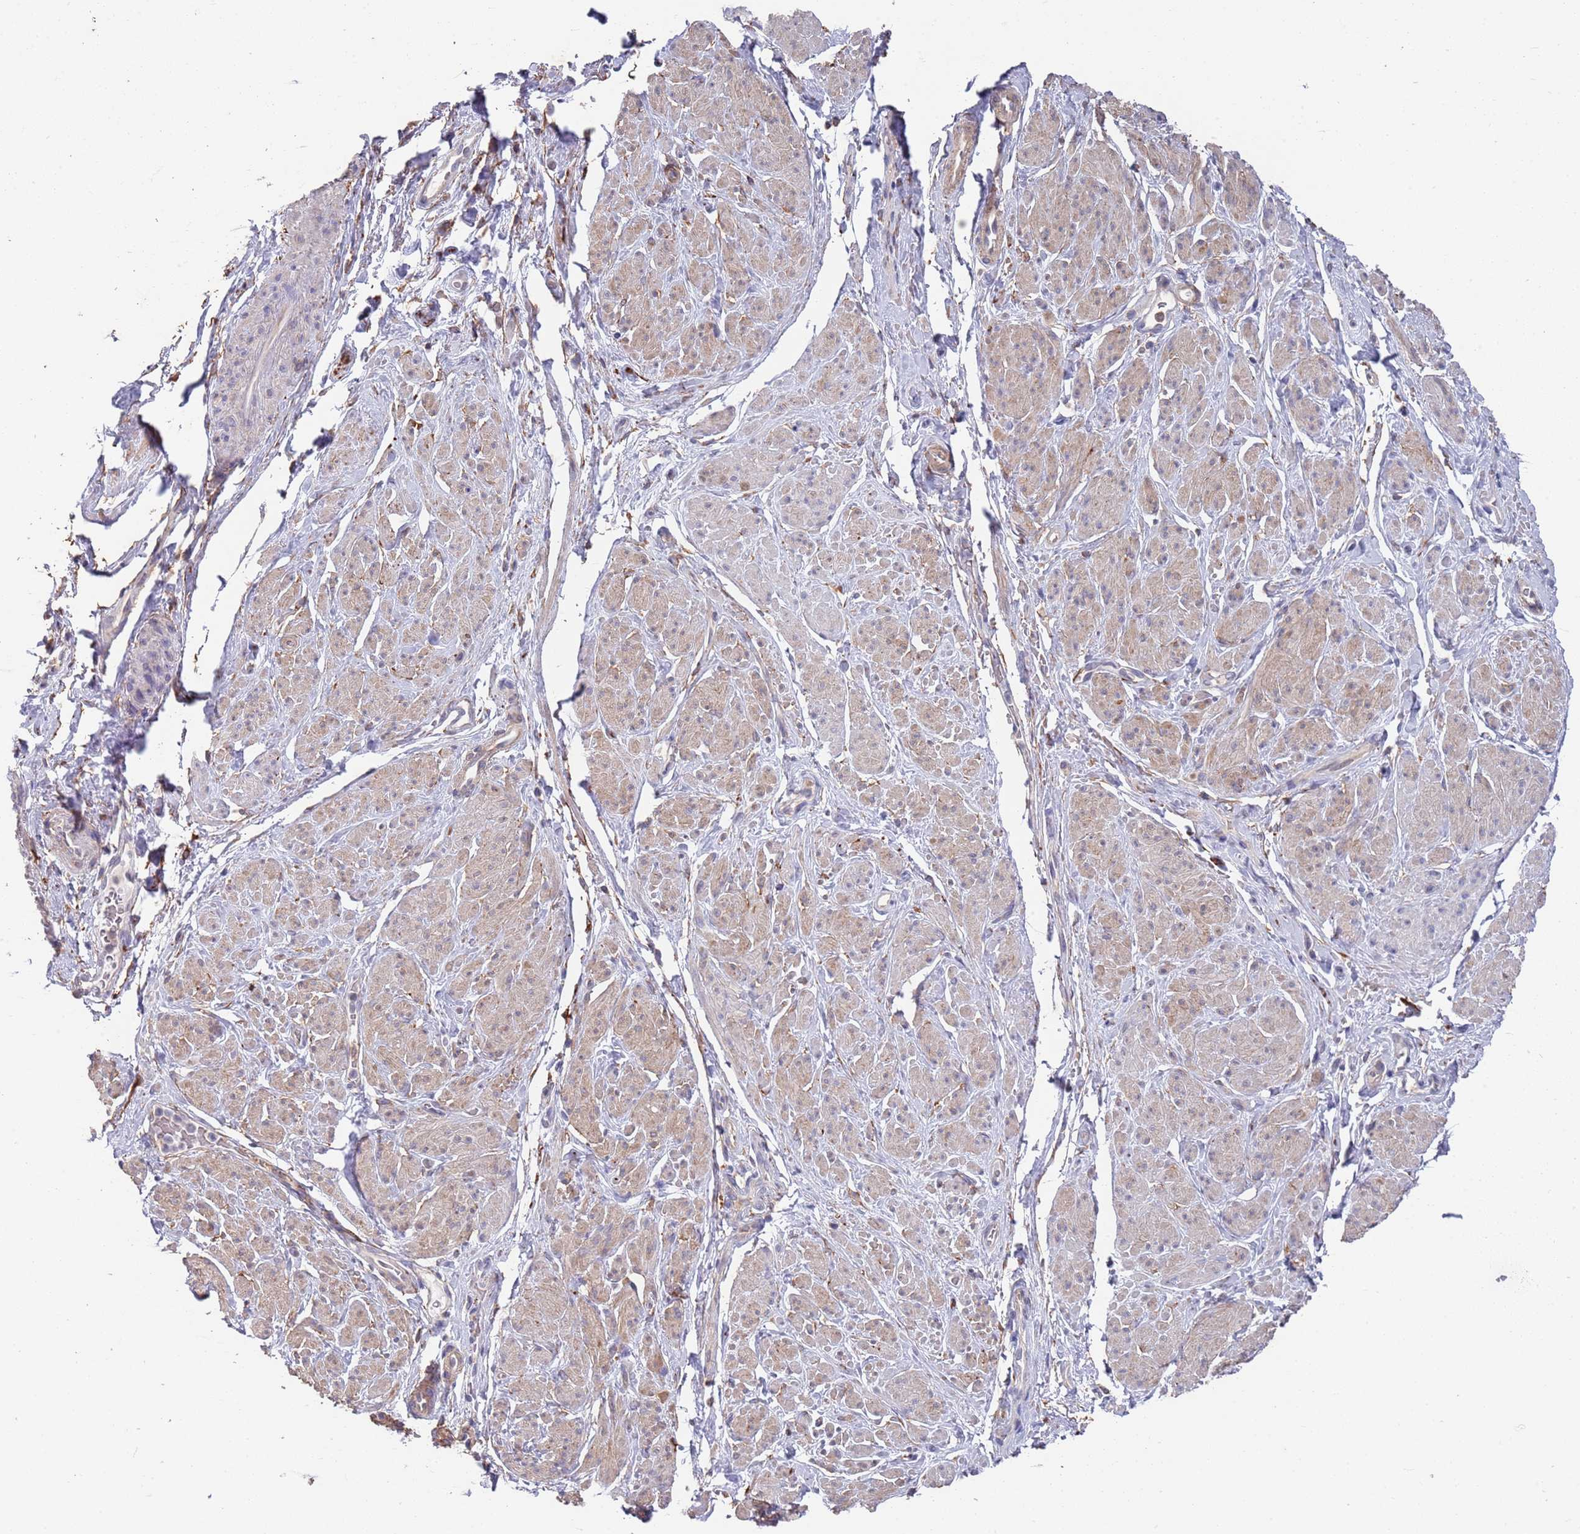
{"staining": {"intensity": "weak", "quantity": "25%-75%", "location": "cytoplasmic/membranous"}, "tissue": "smooth muscle", "cell_type": "Smooth muscle cells", "image_type": "normal", "snomed": [{"axis": "morphology", "description": "Normal tissue, NOS"}, {"axis": "topography", "description": "Smooth muscle"}, {"axis": "topography", "description": "Peripheral nerve tissue"}], "caption": "This photomicrograph demonstrates IHC staining of unremarkable smooth muscle, with low weak cytoplasmic/membranous staining in approximately 25%-75% of smooth muscle cells.", "gene": "ANK2", "patient": {"sex": "male", "age": 69}}